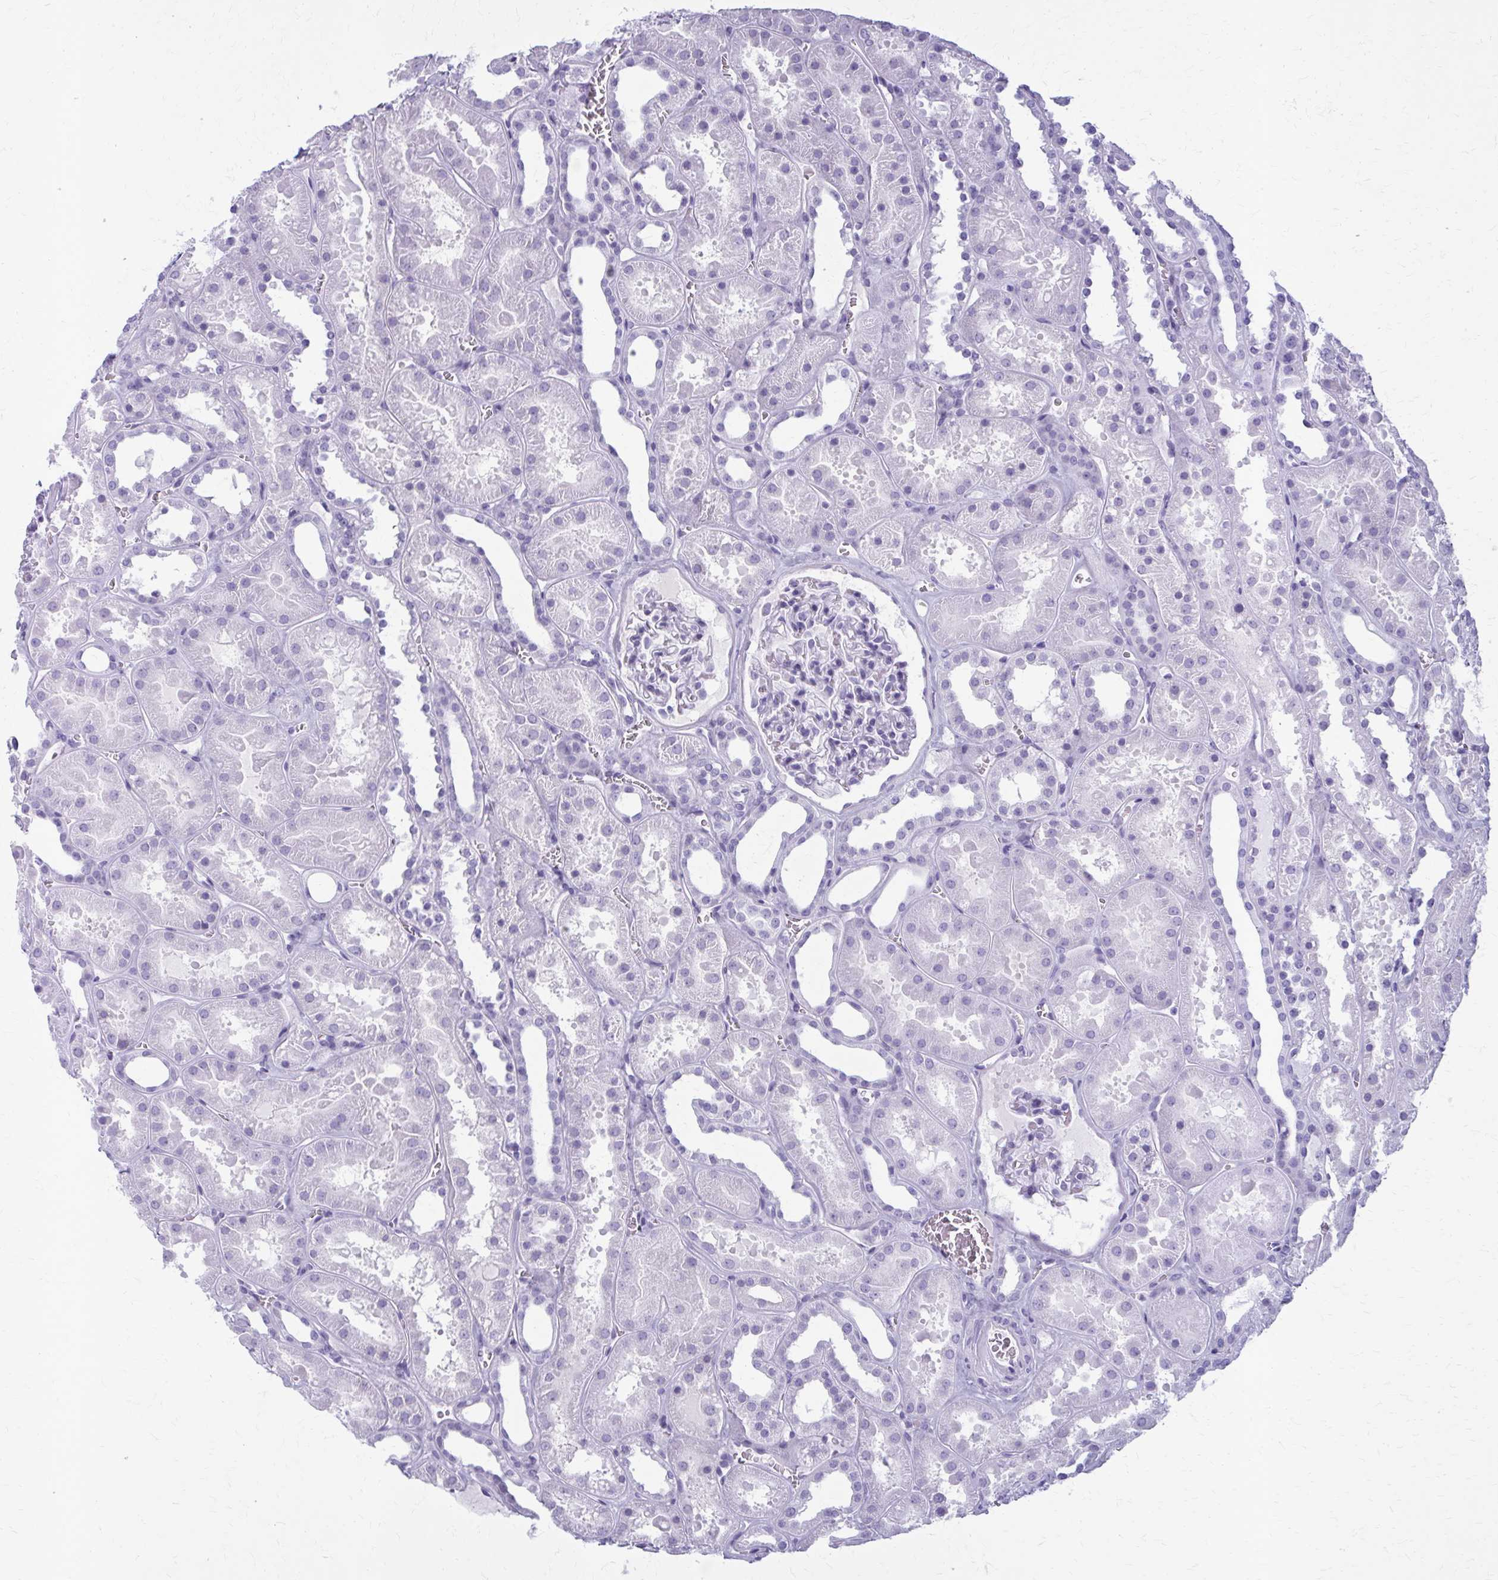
{"staining": {"intensity": "negative", "quantity": "none", "location": "none"}, "tissue": "kidney", "cell_type": "Cells in glomeruli", "image_type": "normal", "snomed": [{"axis": "morphology", "description": "Normal tissue, NOS"}, {"axis": "topography", "description": "Kidney"}], "caption": "A high-resolution image shows immunohistochemistry staining of normal kidney, which shows no significant staining in cells in glomeruli. The staining is performed using DAB brown chromogen with nuclei counter-stained in using hematoxylin.", "gene": "ZDHHC7", "patient": {"sex": "female", "age": 41}}